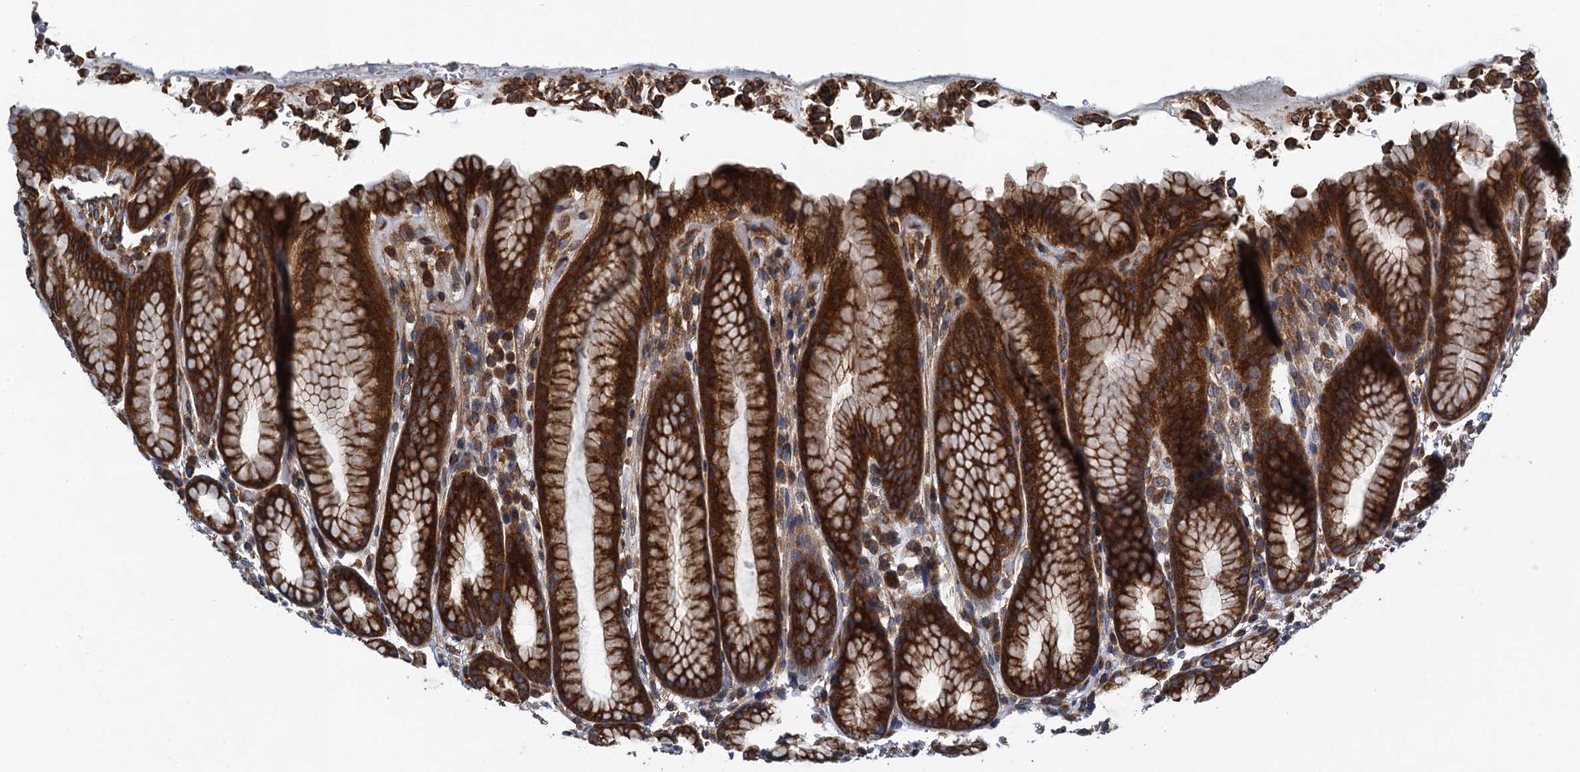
{"staining": {"intensity": "strong", "quantity": ">75%", "location": "cytoplasmic/membranous"}, "tissue": "stomach", "cell_type": "Glandular cells", "image_type": "normal", "snomed": [{"axis": "morphology", "description": "Normal tissue, NOS"}, {"axis": "topography", "description": "Stomach"}], "caption": "A high-resolution image shows immunohistochemistry (IHC) staining of normal stomach, which exhibits strong cytoplasmic/membranous staining in about >75% of glandular cells. (IHC, brightfield microscopy, high magnification).", "gene": "MDM1", "patient": {"sex": "male", "age": 42}}